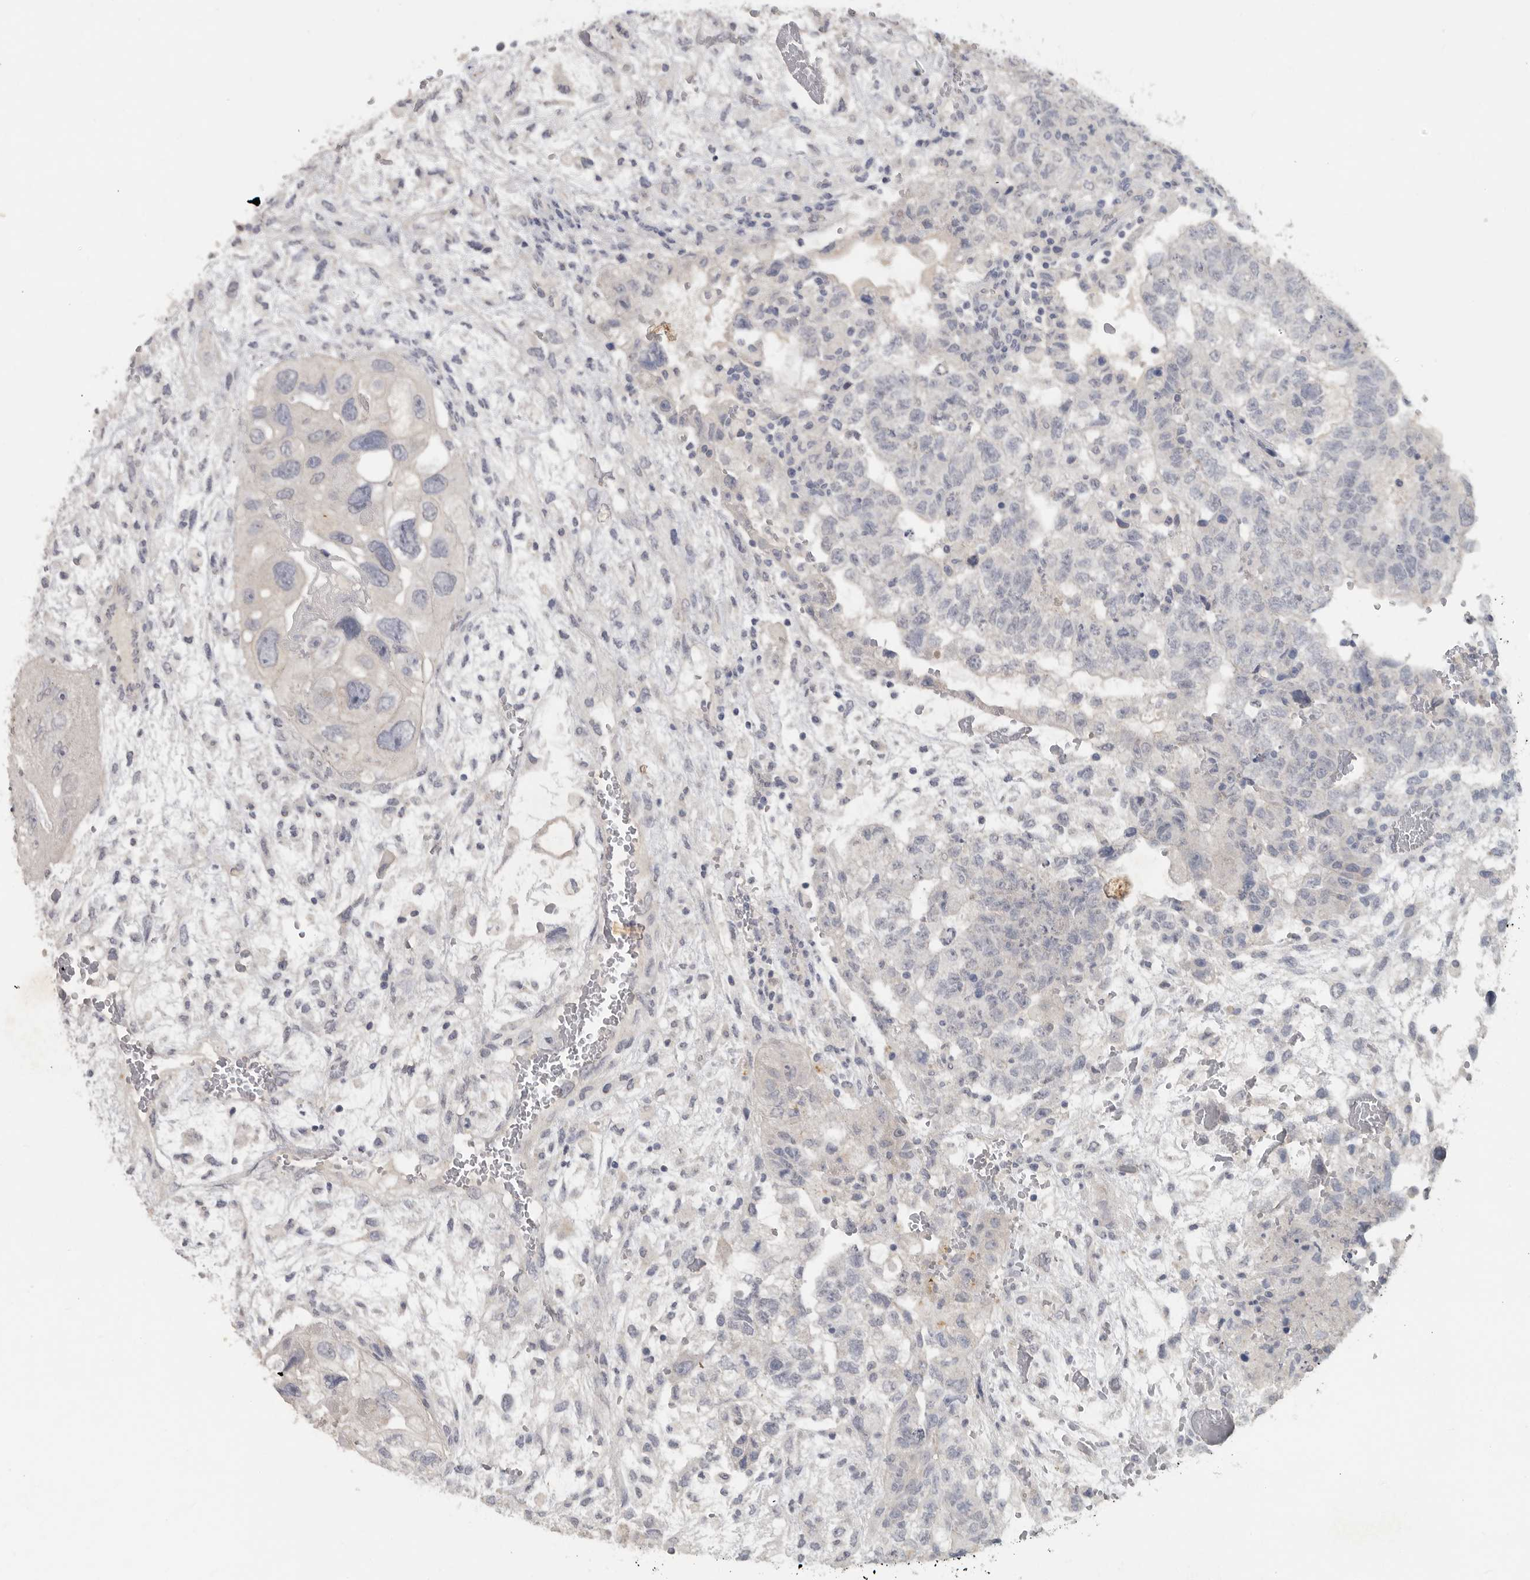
{"staining": {"intensity": "negative", "quantity": "none", "location": "none"}, "tissue": "testis cancer", "cell_type": "Tumor cells", "image_type": "cancer", "snomed": [{"axis": "morphology", "description": "Carcinoma, Embryonal, NOS"}, {"axis": "topography", "description": "Testis"}], "caption": "IHC micrograph of embryonal carcinoma (testis) stained for a protein (brown), which exhibits no expression in tumor cells.", "gene": "REG4", "patient": {"sex": "male", "age": 36}}